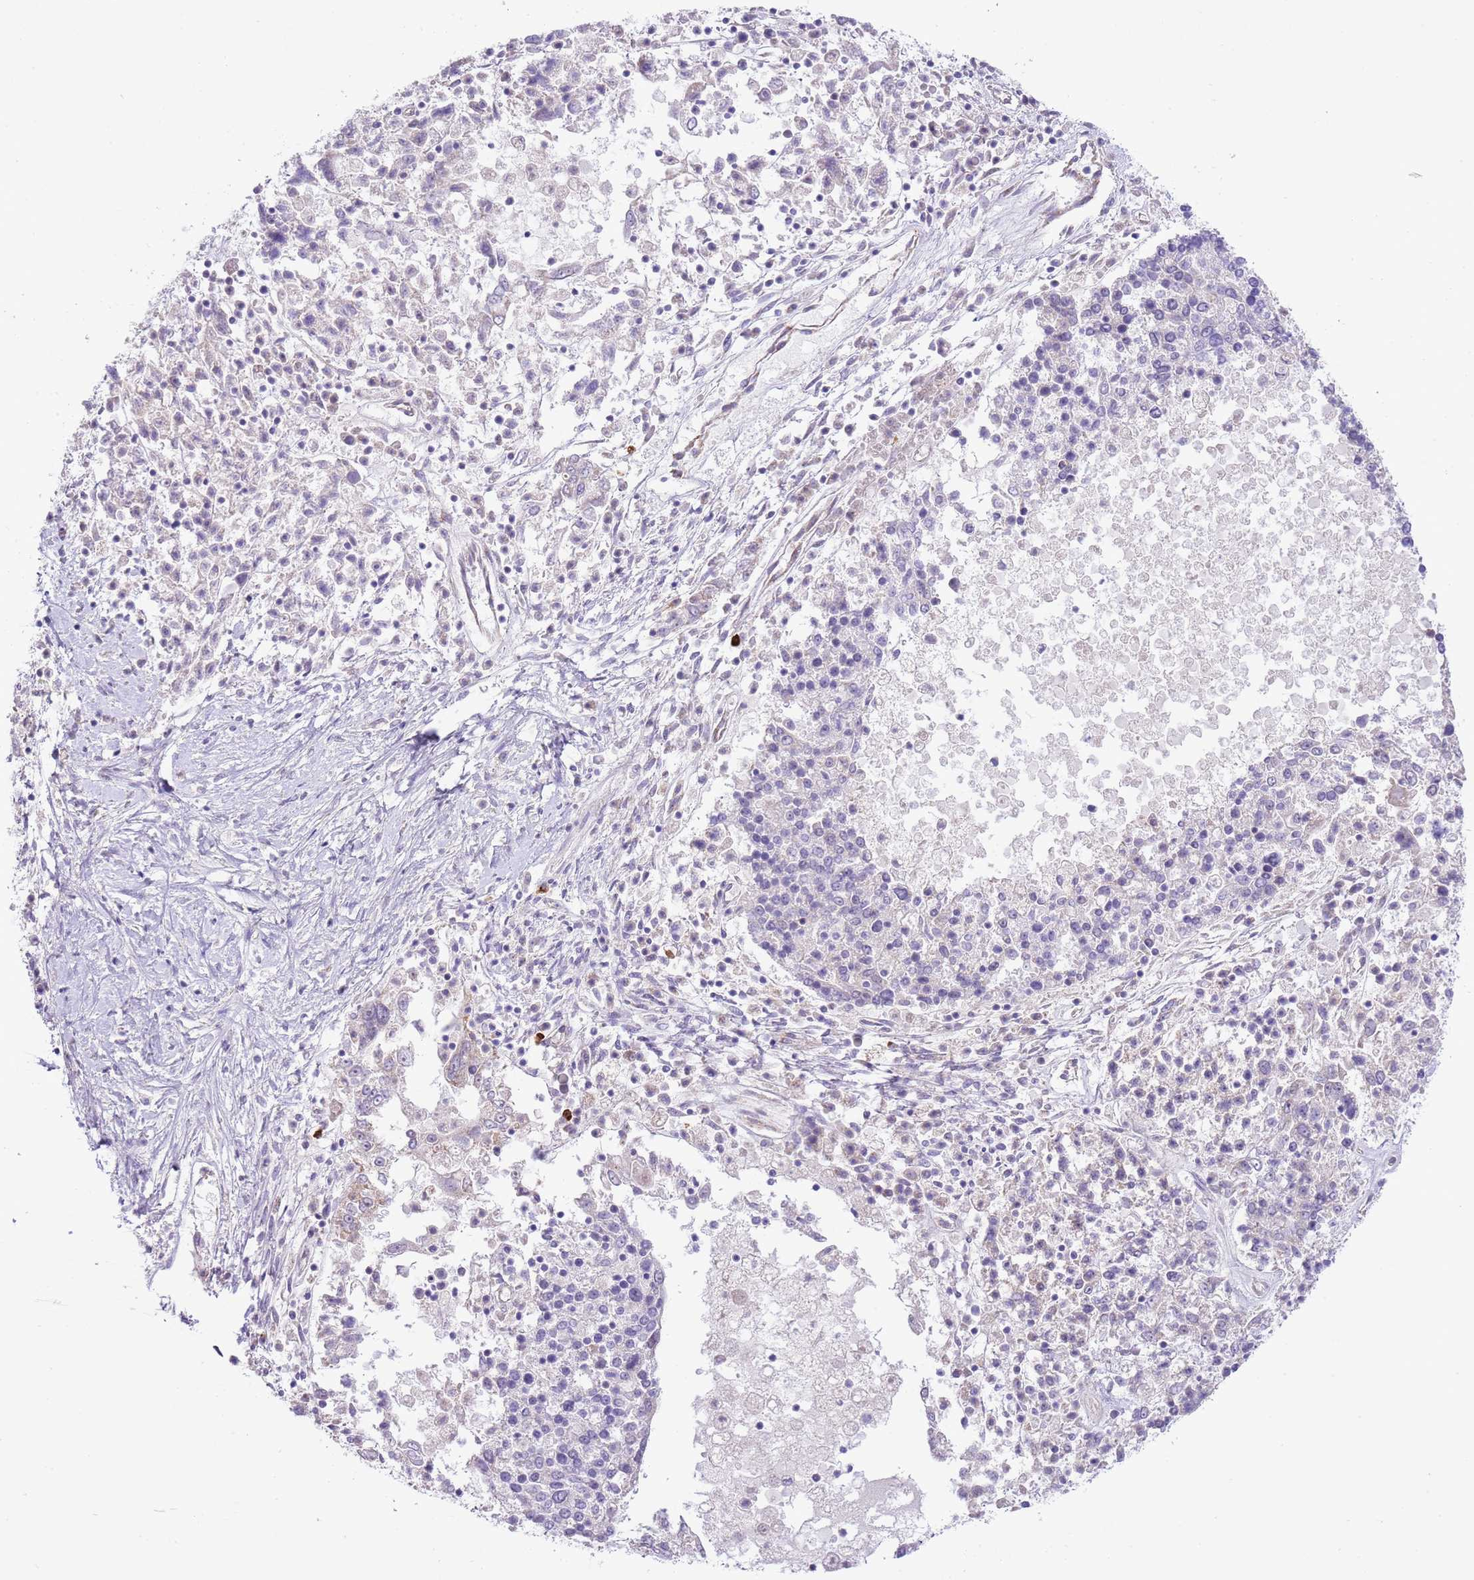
{"staining": {"intensity": "negative", "quantity": "none", "location": "none"}, "tissue": "ovarian cancer", "cell_type": "Tumor cells", "image_type": "cancer", "snomed": [{"axis": "morphology", "description": "Carcinoma, endometroid"}, {"axis": "topography", "description": "Ovary"}], "caption": "This is a histopathology image of immunohistochemistry (IHC) staining of endometroid carcinoma (ovarian), which shows no staining in tumor cells.", "gene": "OAZ2", "patient": {"sex": "female", "age": 62}}